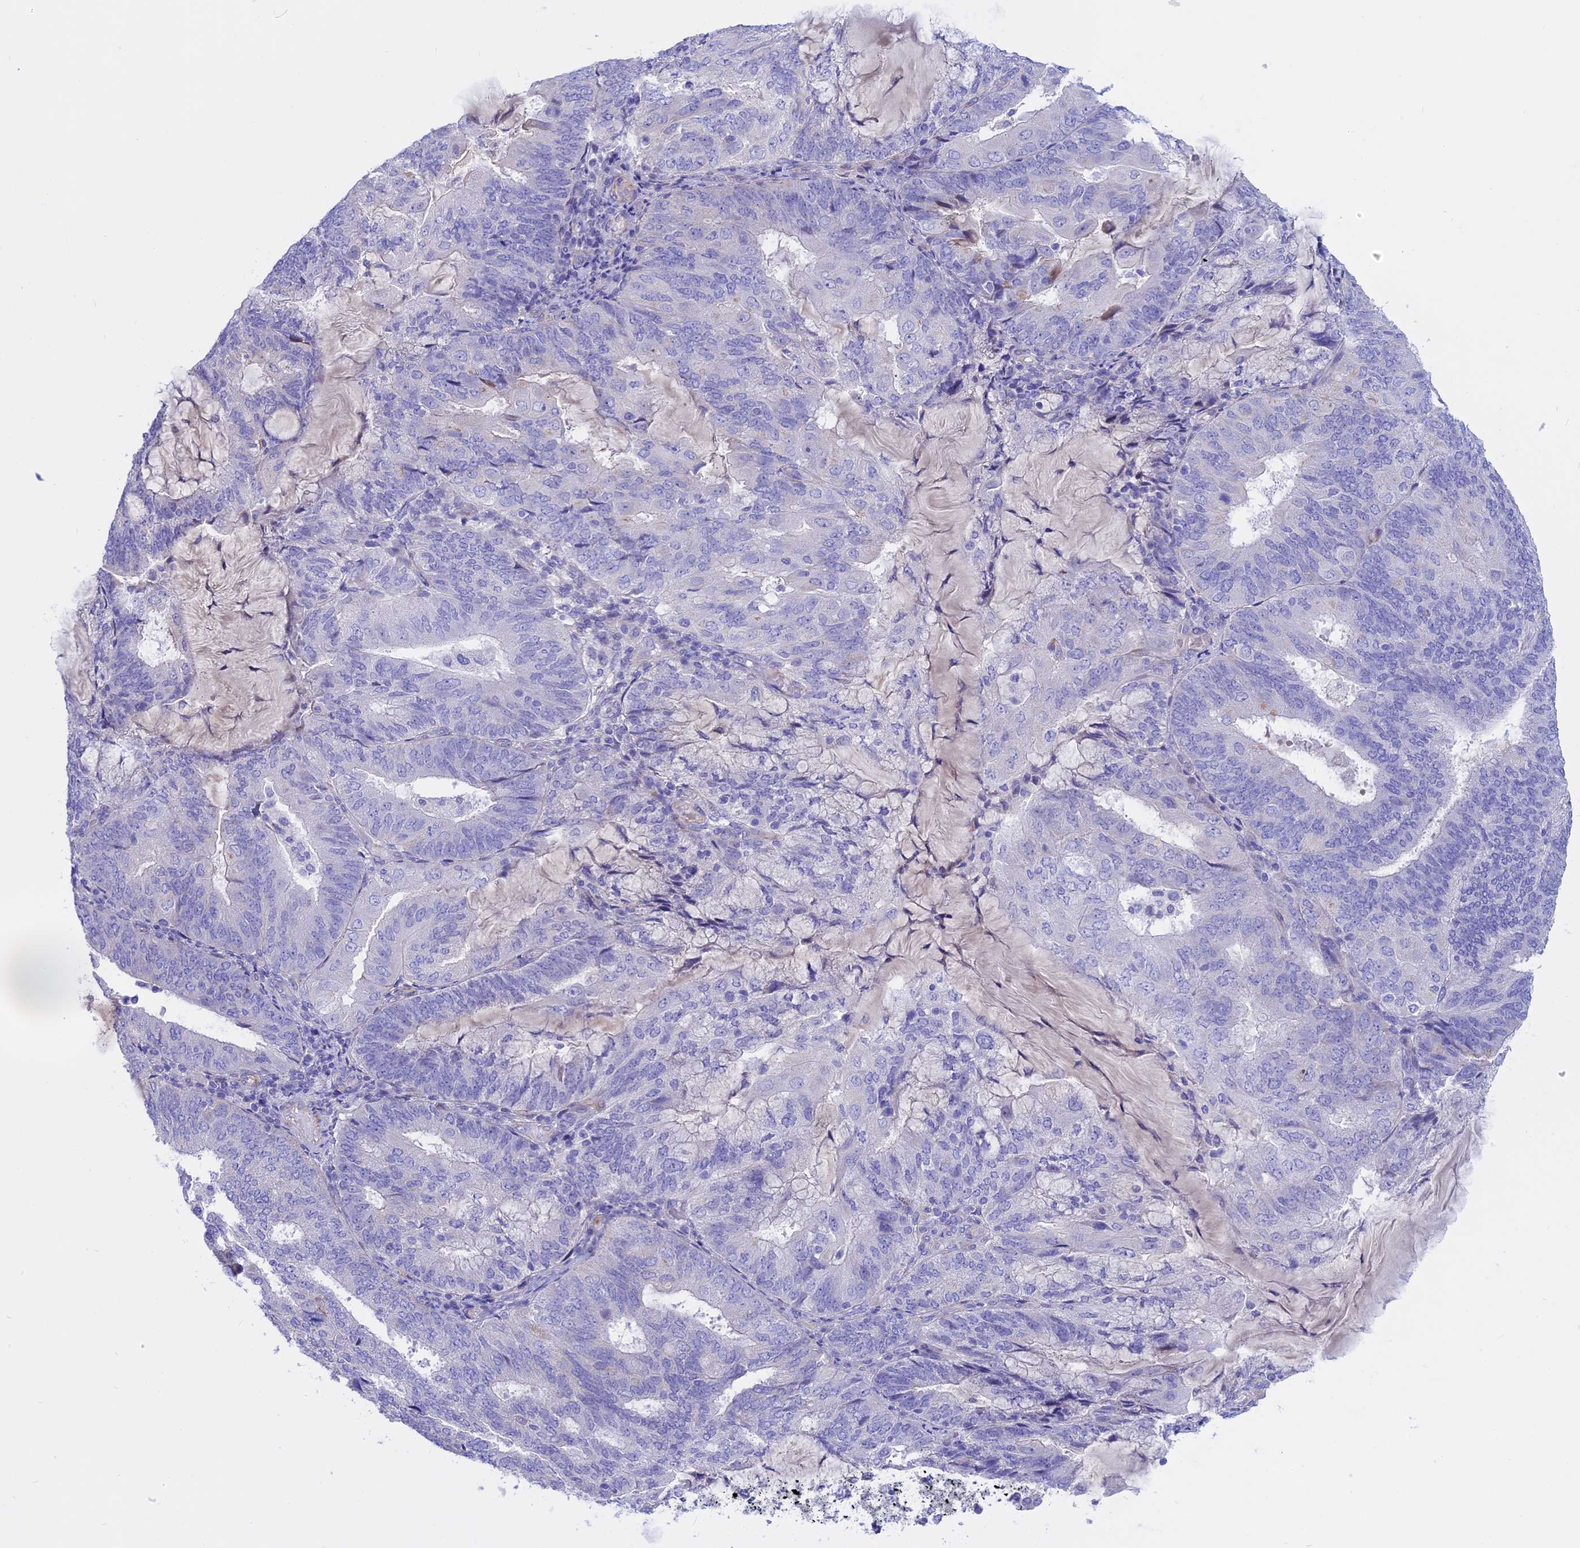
{"staining": {"intensity": "negative", "quantity": "none", "location": "none"}, "tissue": "endometrial cancer", "cell_type": "Tumor cells", "image_type": "cancer", "snomed": [{"axis": "morphology", "description": "Adenocarcinoma, NOS"}, {"axis": "topography", "description": "Endometrium"}], "caption": "Photomicrograph shows no significant protein positivity in tumor cells of adenocarcinoma (endometrial).", "gene": "TMEM138", "patient": {"sex": "female", "age": 81}}